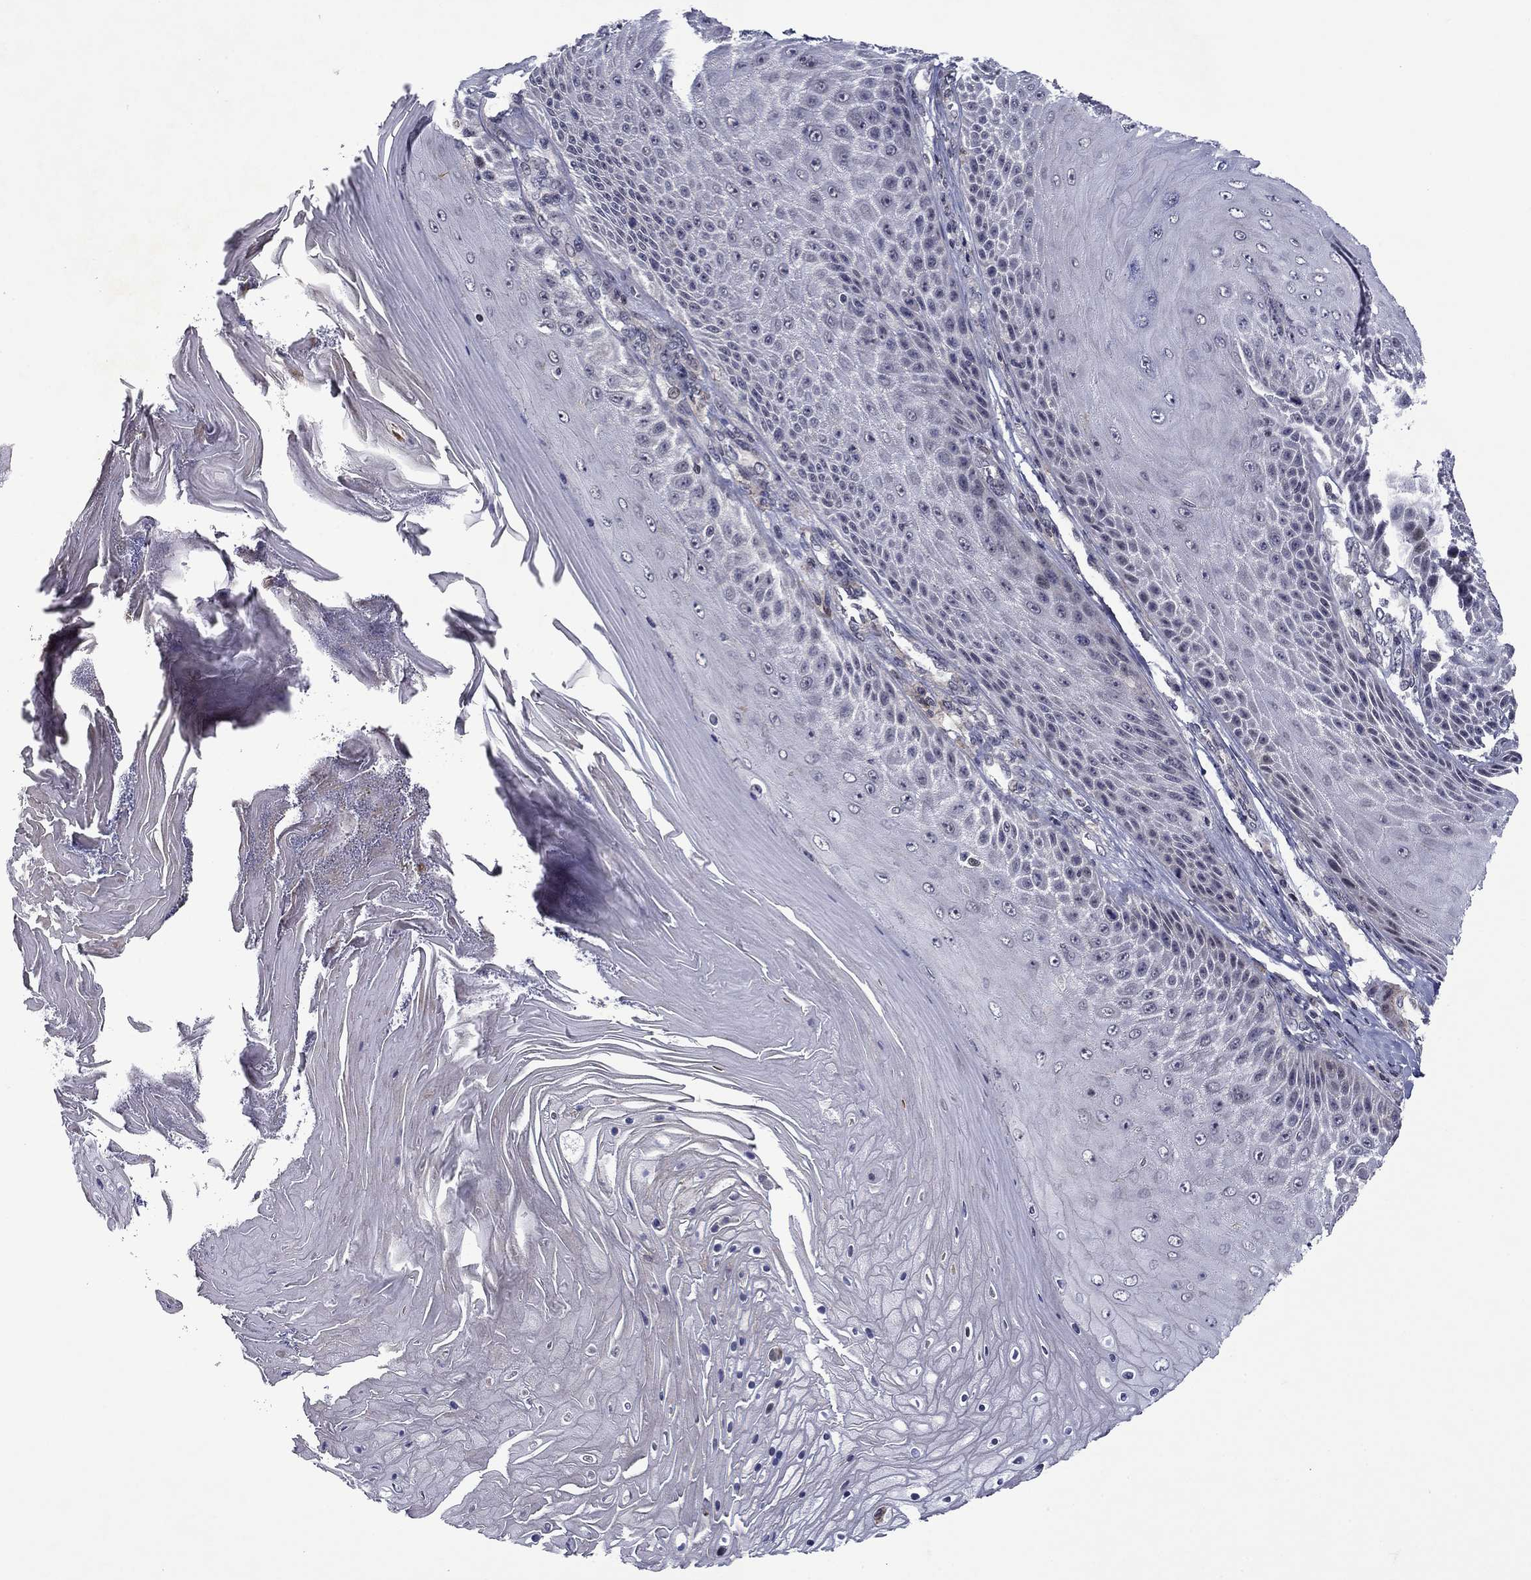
{"staining": {"intensity": "negative", "quantity": "none", "location": "none"}, "tissue": "skin cancer", "cell_type": "Tumor cells", "image_type": "cancer", "snomed": [{"axis": "morphology", "description": "Squamous cell carcinoma, NOS"}, {"axis": "topography", "description": "Skin"}], "caption": "This is an IHC micrograph of human skin squamous cell carcinoma. There is no positivity in tumor cells.", "gene": "B3GAT1", "patient": {"sex": "male", "age": 62}}